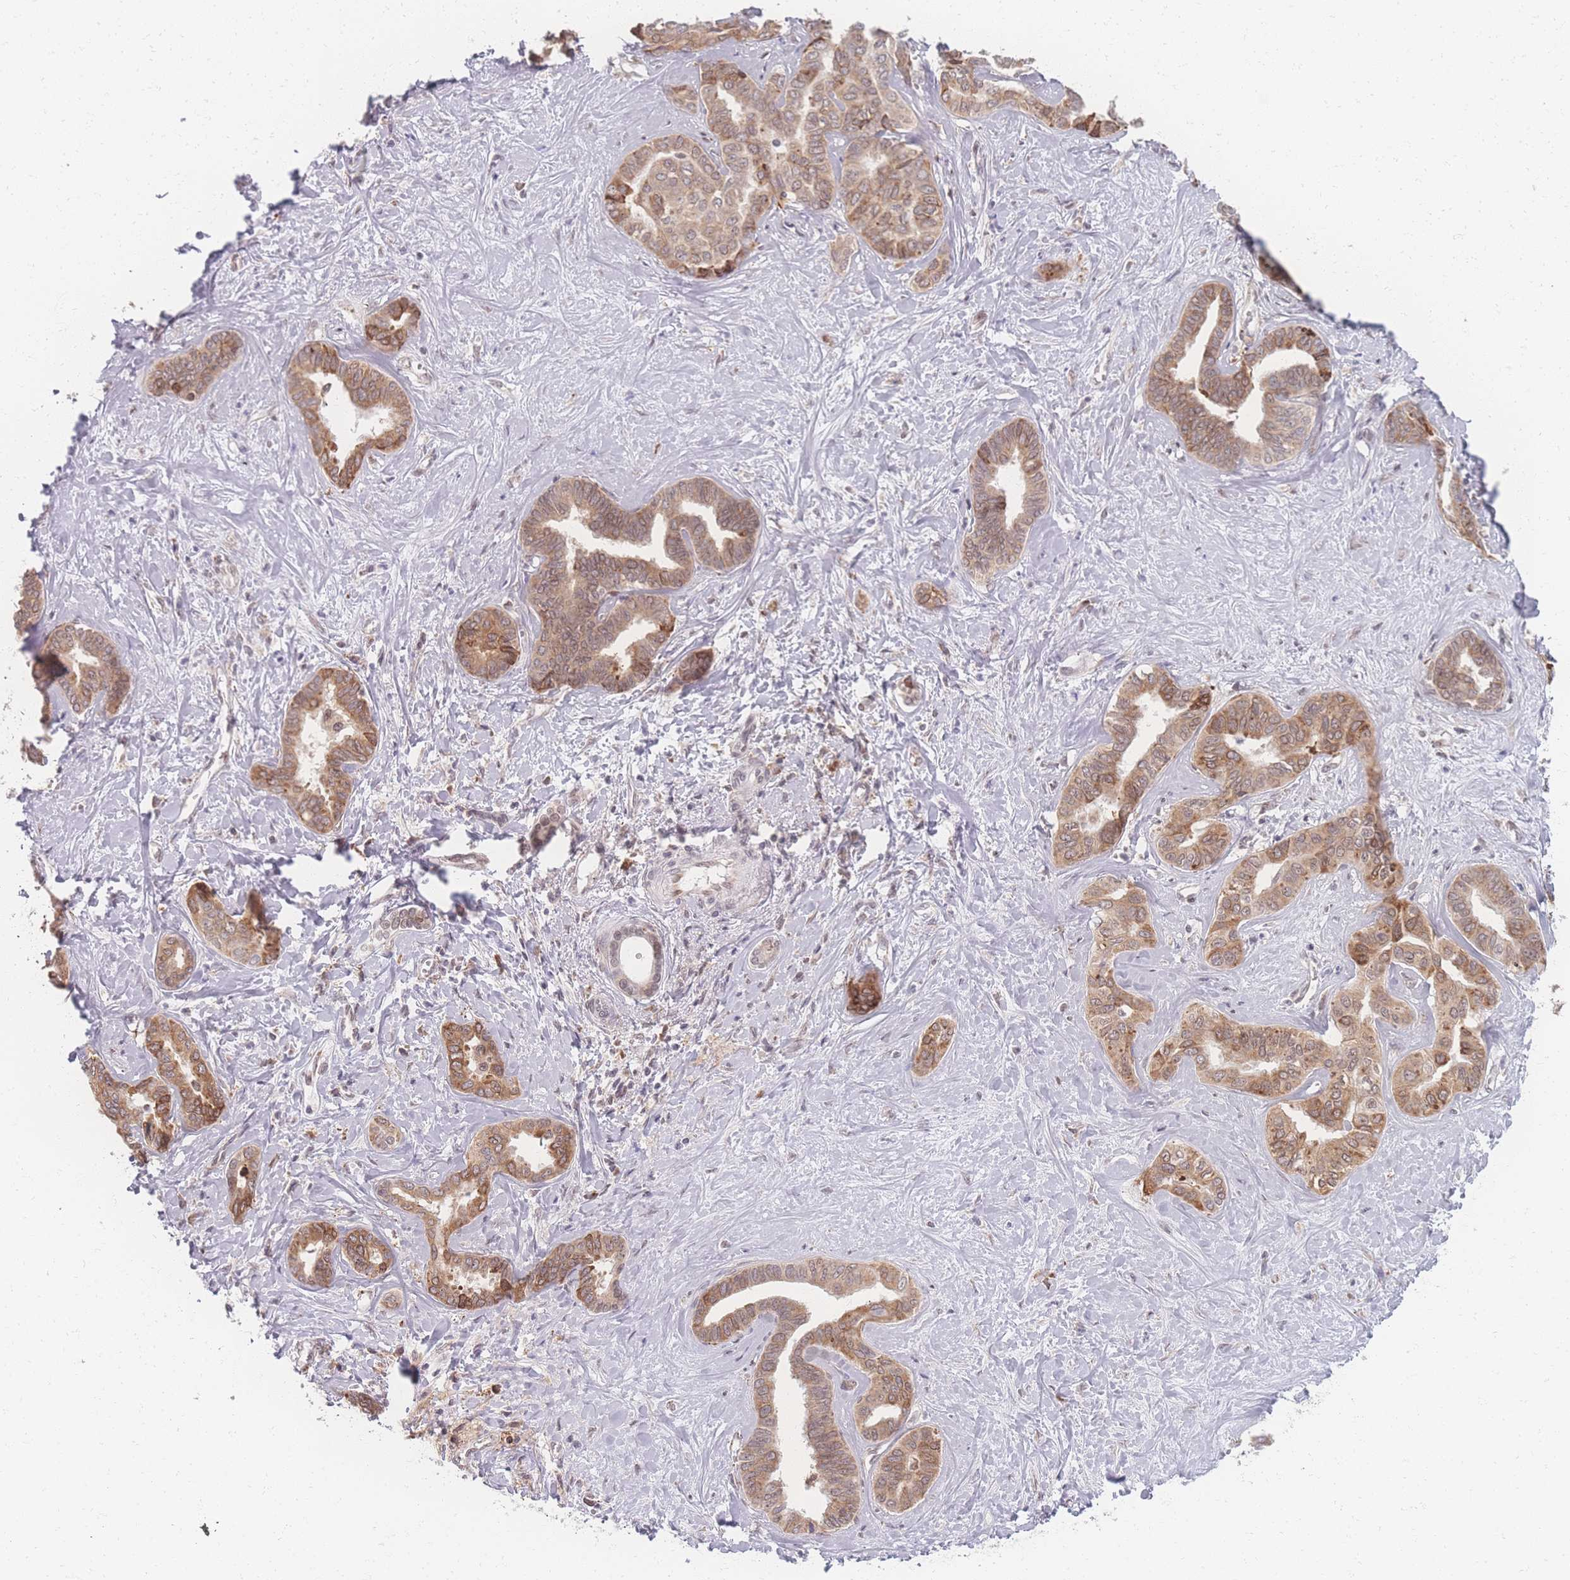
{"staining": {"intensity": "moderate", "quantity": ">75%", "location": "cytoplasmic/membranous"}, "tissue": "liver cancer", "cell_type": "Tumor cells", "image_type": "cancer", "snomed": [{"axis": "morphology", "description": "Cholangiocarcinoma"}, {"axis": "topography", "description": "Liver"}], "caption": "This image reveals cholangiocarcinoma (liver) stained with immunohistochemistry to label a protein in brown. The cytoplasmic/membranous of tumor cells show moderate positivity for the protein. Nuclei are counter-stained blue.", "gene": "ZC3H13", "patient": {"sex": "female", "age": 77}}